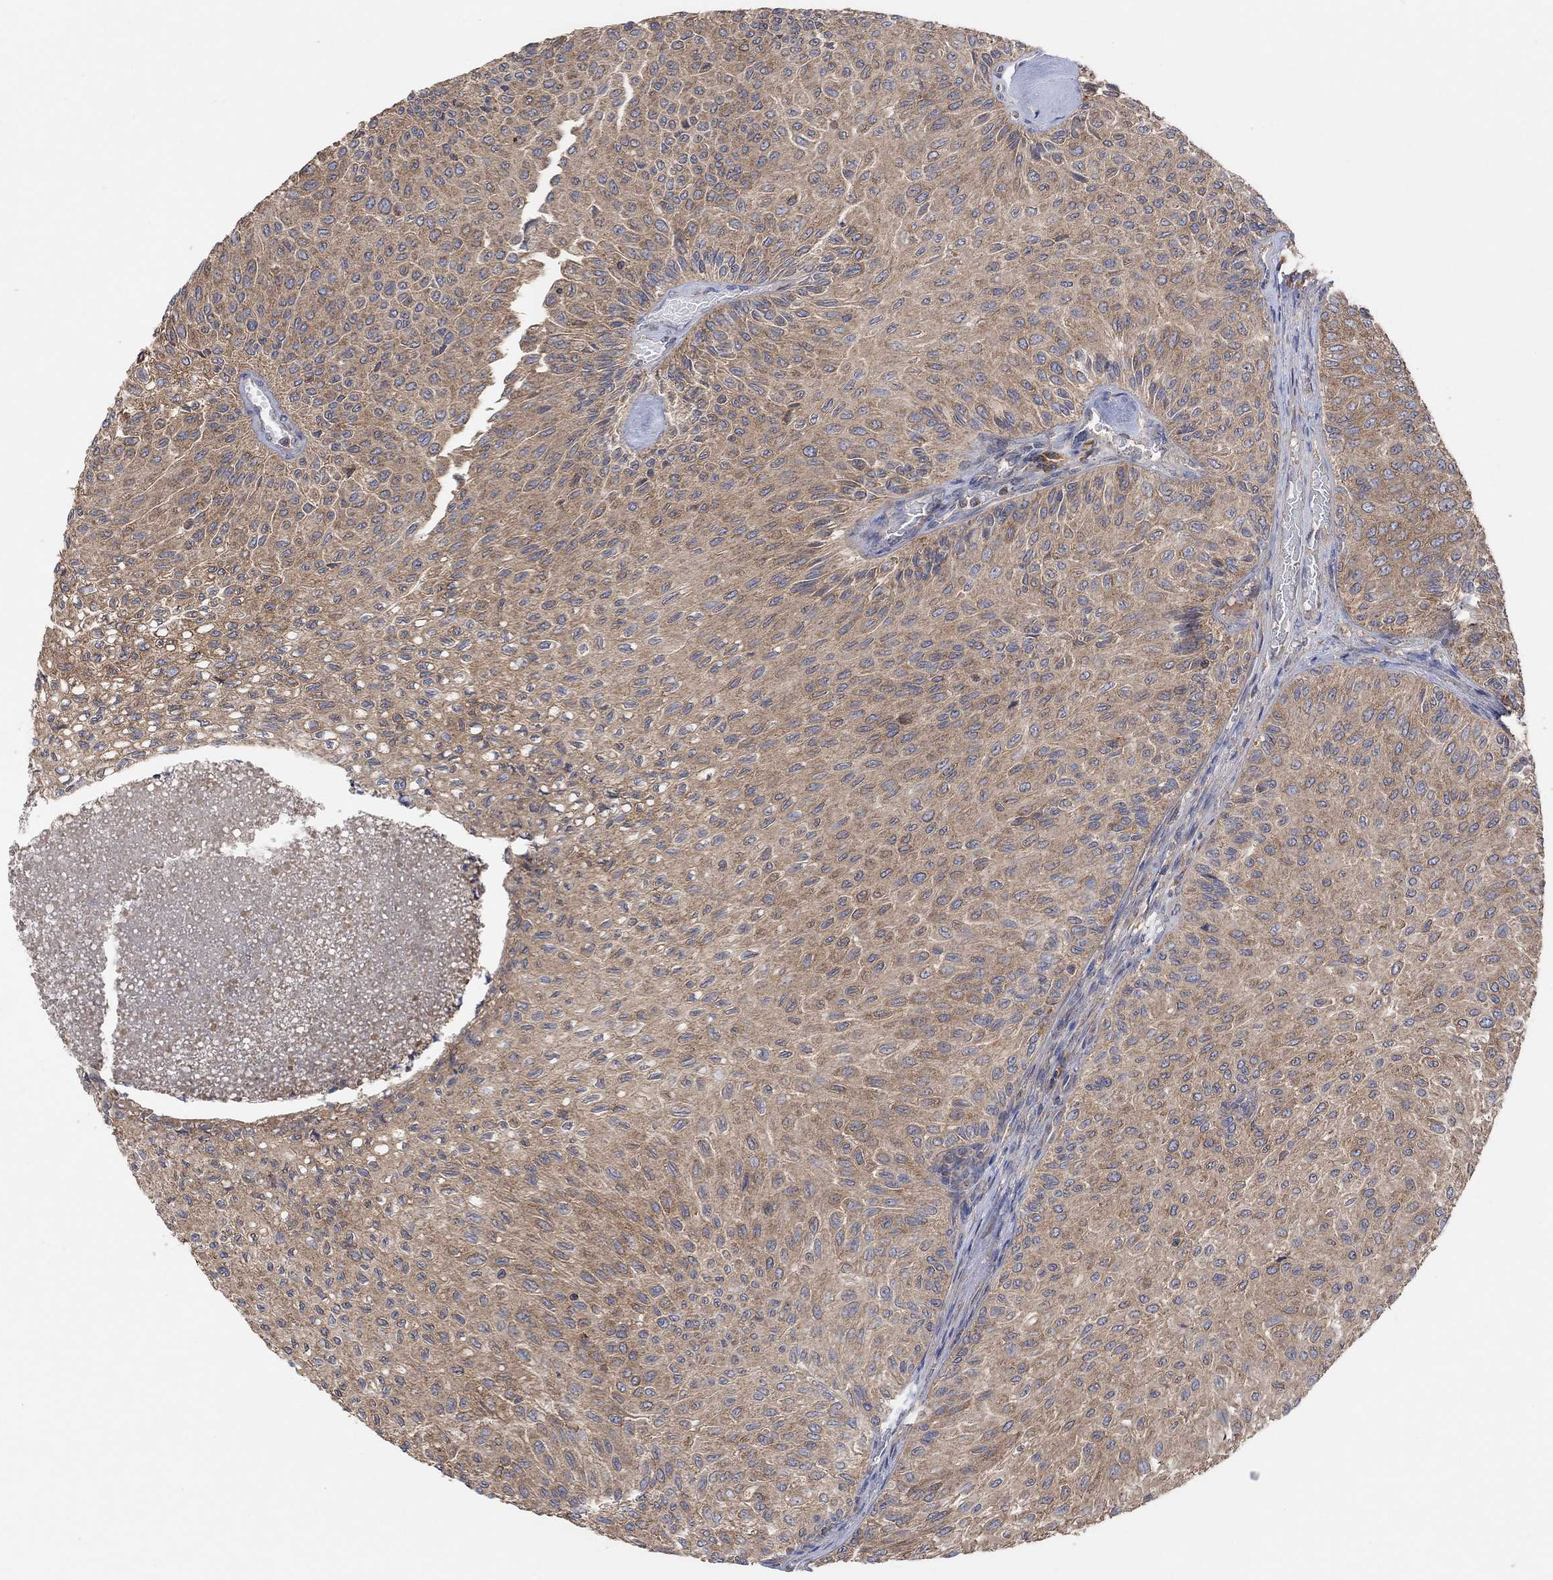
{"staining": {"intensity": "moderate", "quantity": ">75%", "location": "cytoplasmic/membranous"}, "tissue": "urothelial cancer", "cell_type": "Tumor cells", "image_type": "cancer", "snomed": [{"axis": "morphology", "description": "Urothelial carcinoma, Low grade"}, {"axis": "topography", "description": "Urinary bladder"}], "caption": "Immunohistochemical staining of urothelial cancer demonstrates medium levels of moderate cytoplasmic/membranous protein positivity in approximately >75% of tumor cells.", "gene": "BLOC1S3", "patient": {"sex": "male", "age": 78}}